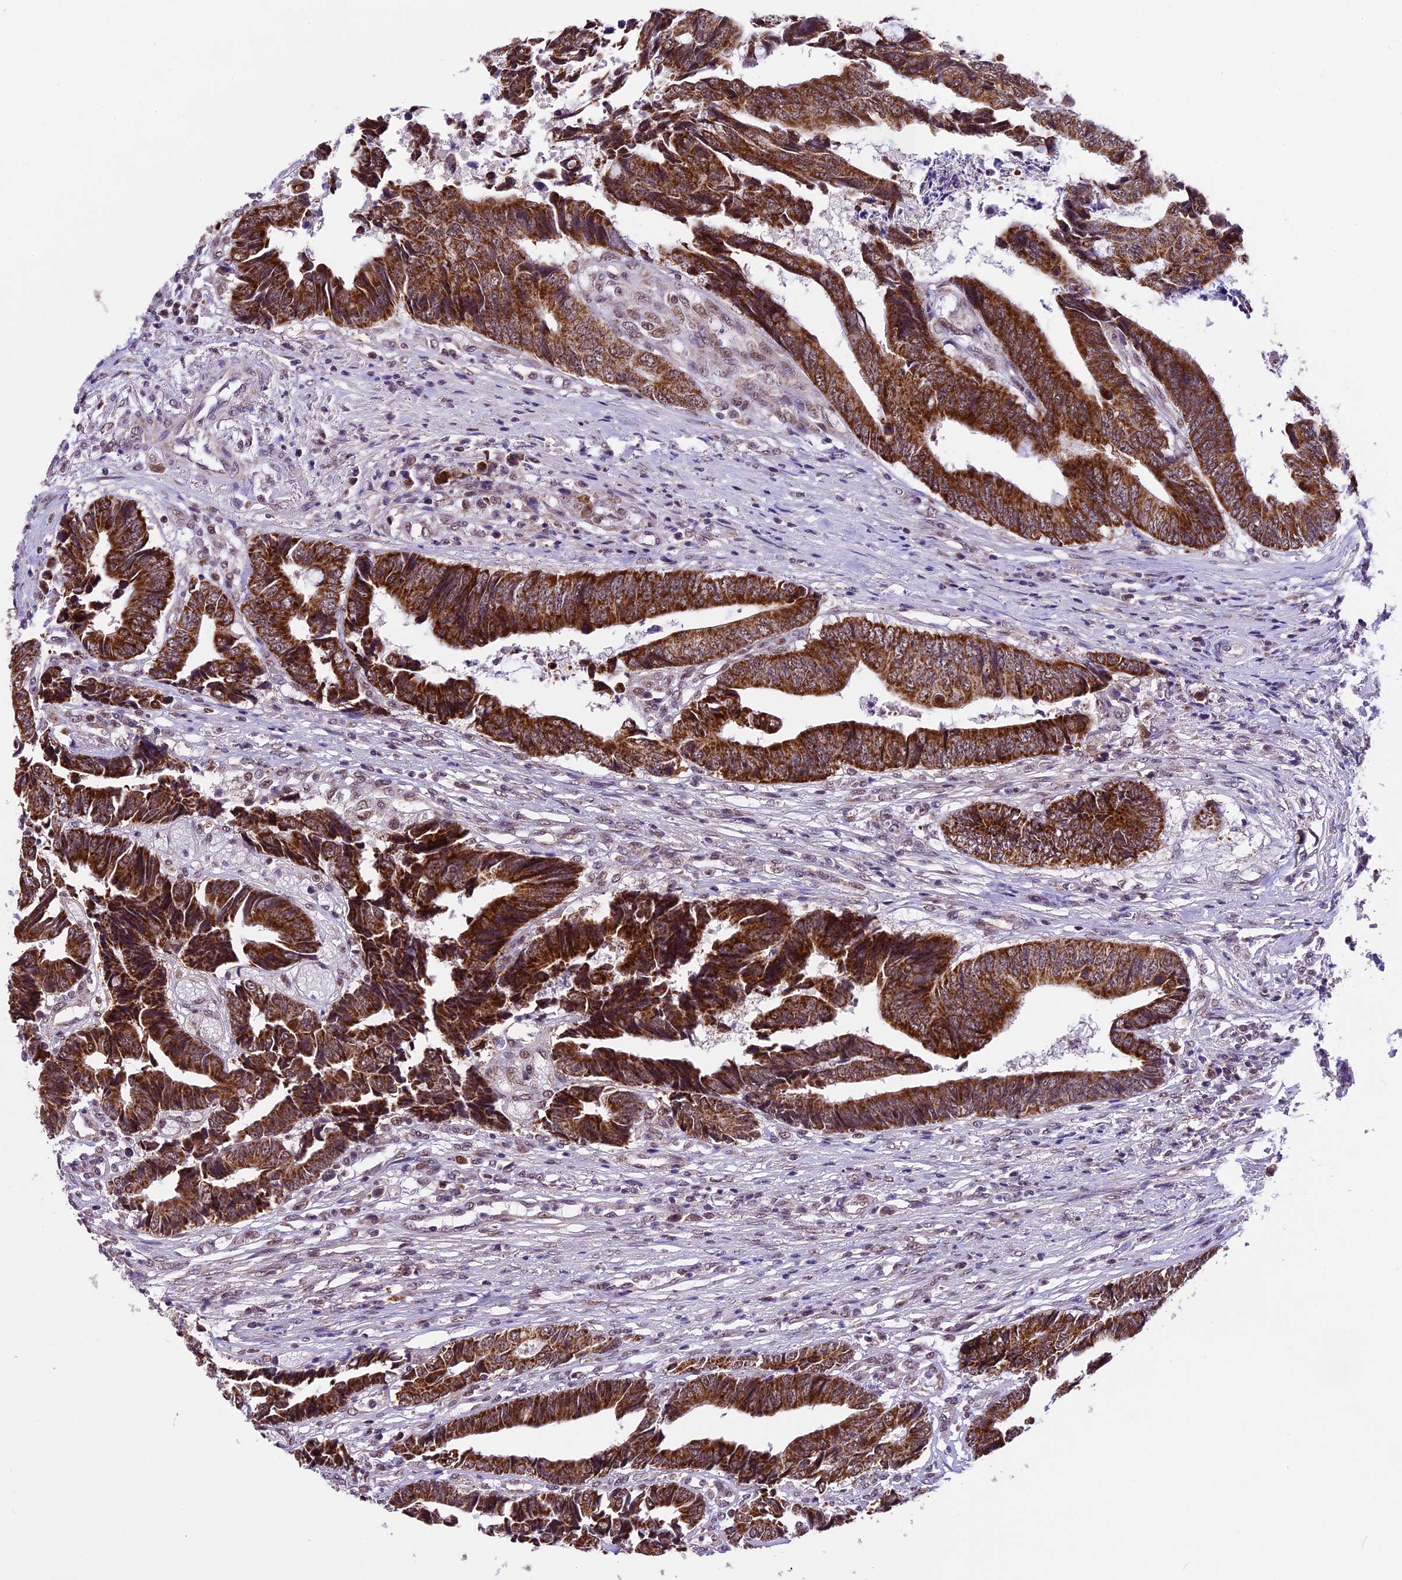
{"staining": {"intensity": "strong", "quantity": ">75%", "location": "cytoplasmic/membranous"}, "tissue": "colorectal cancer", "cell_type": "Tumor cells", "image_type": "cancer", "snomed": [{"axis": "morphology", "description": "Adenocarcinoma, NOS"}, {"axis": "topography", "description": "Rectum"}], "caption": "A micrograph of human adenocarcinoma (colorectal) stained for a protein exhibits strong cytoplasmic/membranous brown staining in tumor cells.", "gene": "CARS2", "patient": {"sex": "male", "age": 84}}